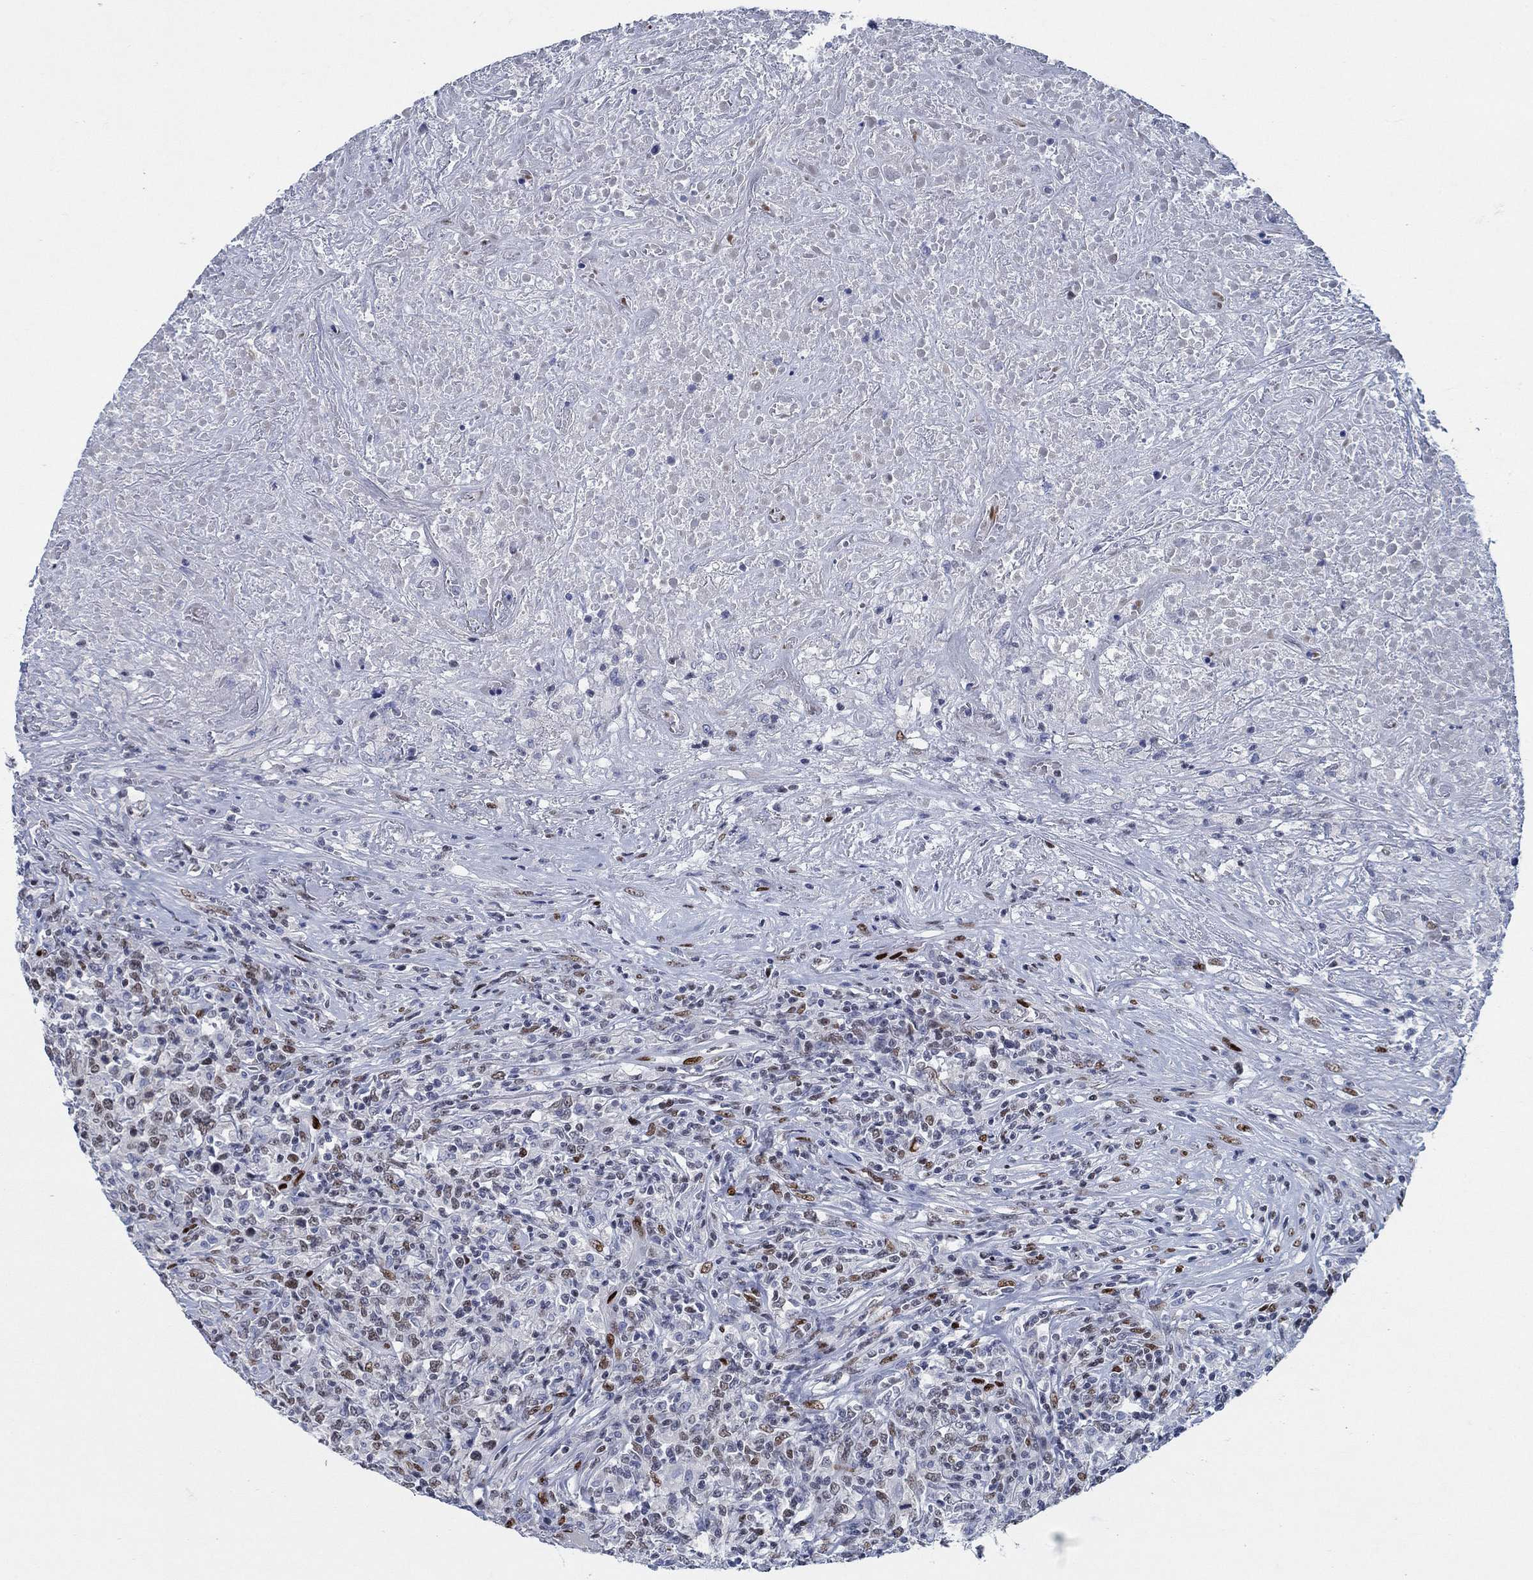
{"staining": {"intensity": "weak", "quantity": "<25%", "location": "nuclear"}, "tissue": "lymphoma", "cell_type": "Tumor cells", "image_type": "cancer", "snomed": [{"axis": "morphology", "description": "Malignant lymphoma, non-Hodgkin's type, High grade"}, {"axis": "topography", "description": "Lung"}], "caption": "Immunohistochemistry of human lymphoma exhibits no expression in tumor cells. Brightfield microscopy of immunohistochemistry stained with DAB (brown) and hematoxylin (blue), captured at high magnification.", "gene": "ZEB1", "patient": {"sex": "male", "age": 79}}